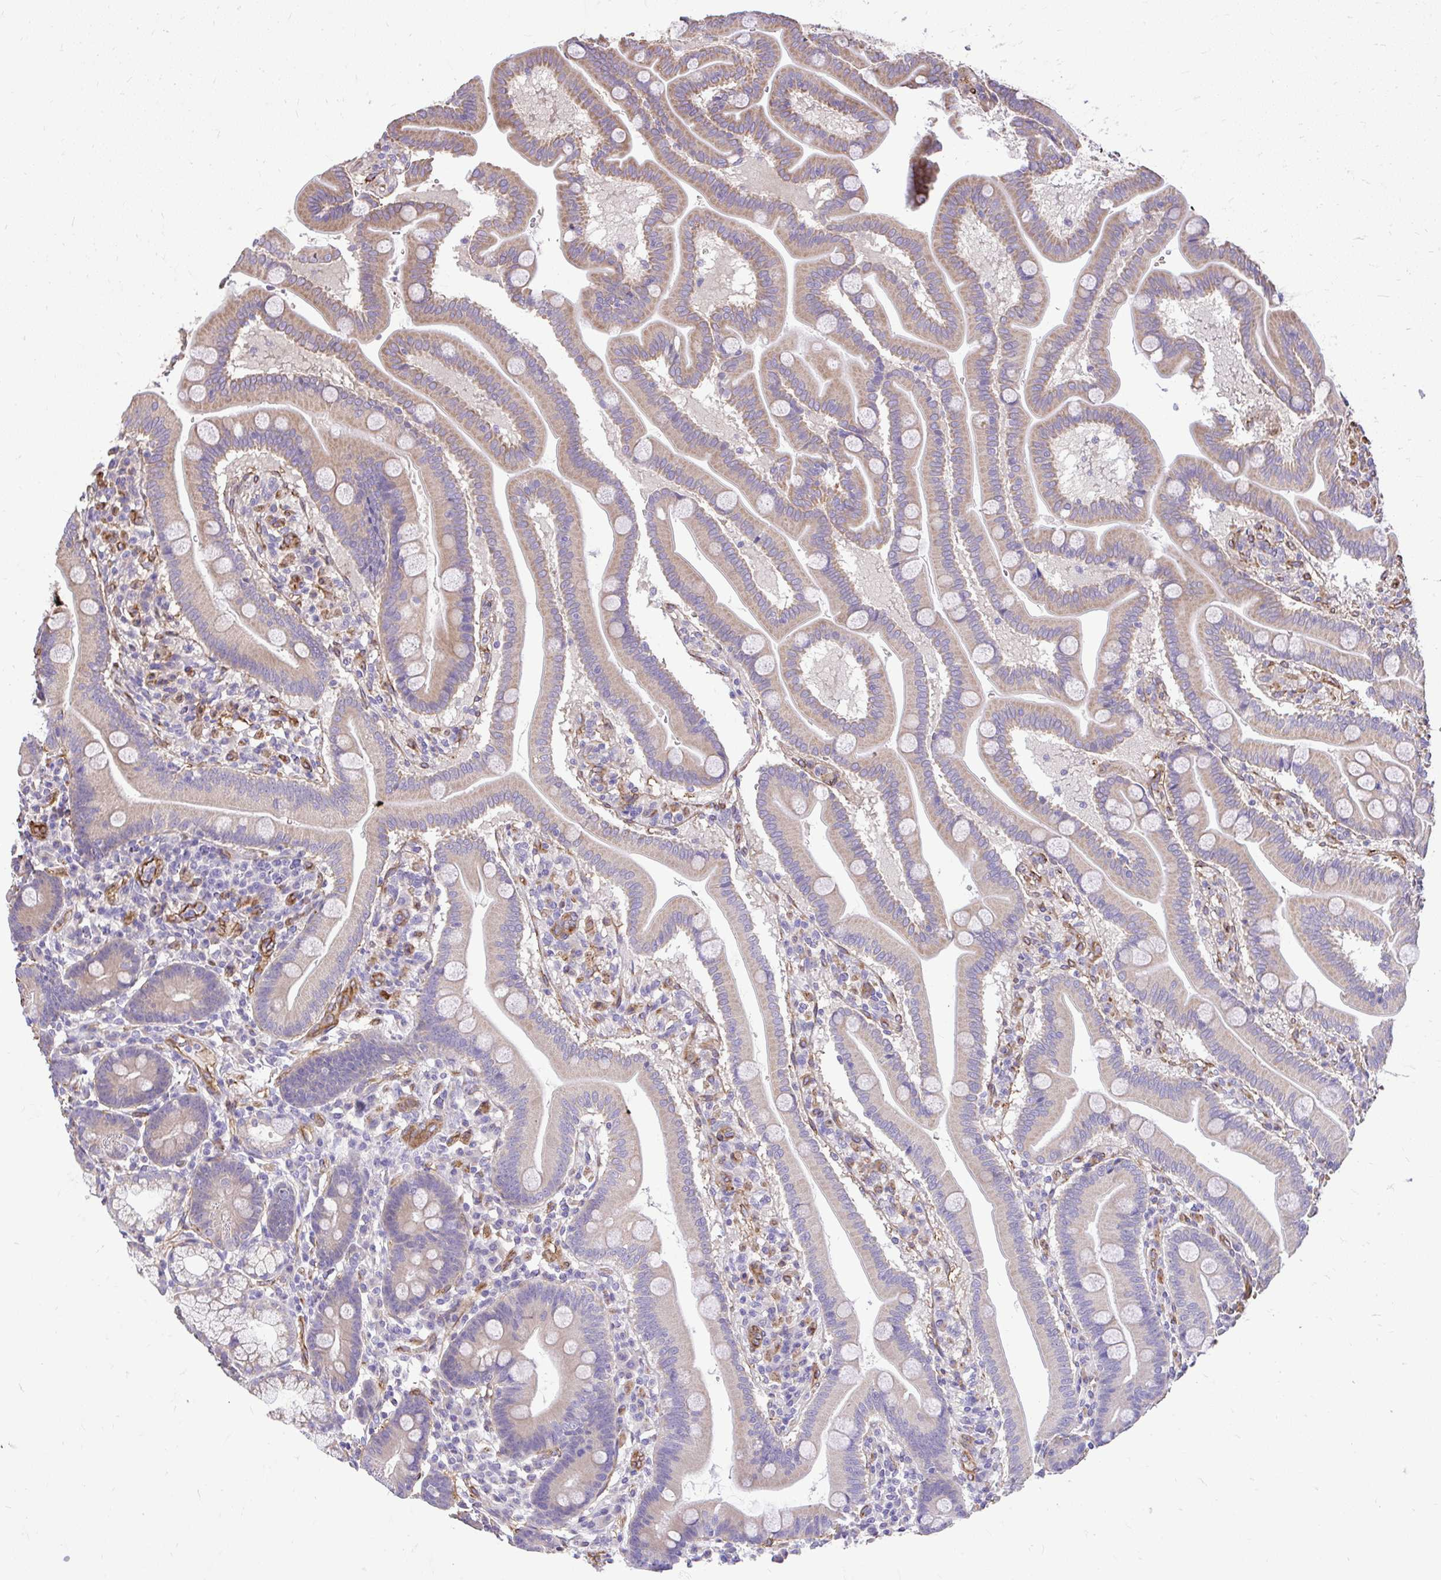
{"staining": {"intensity": "weak", "quantity": ">75%", "location": "cytoplasmic/membranous"}, "tissue": "duodenum", "cell_type": "Glandular cells", "image_type": "normal", "snomed": [{"axis": "morphology", "description": "Normal tissue, NOS"}, {"axis": "topography", "description": "Duodenum"}], "caption": "About >75% of glandular cells in normal duodenum demonstrate weak cytoplasmic/membranous protein expression as visualized by brown immunohistochemical staining.", "gene": "PTPRK", "patient": {"sex": "male", "age": 59}}